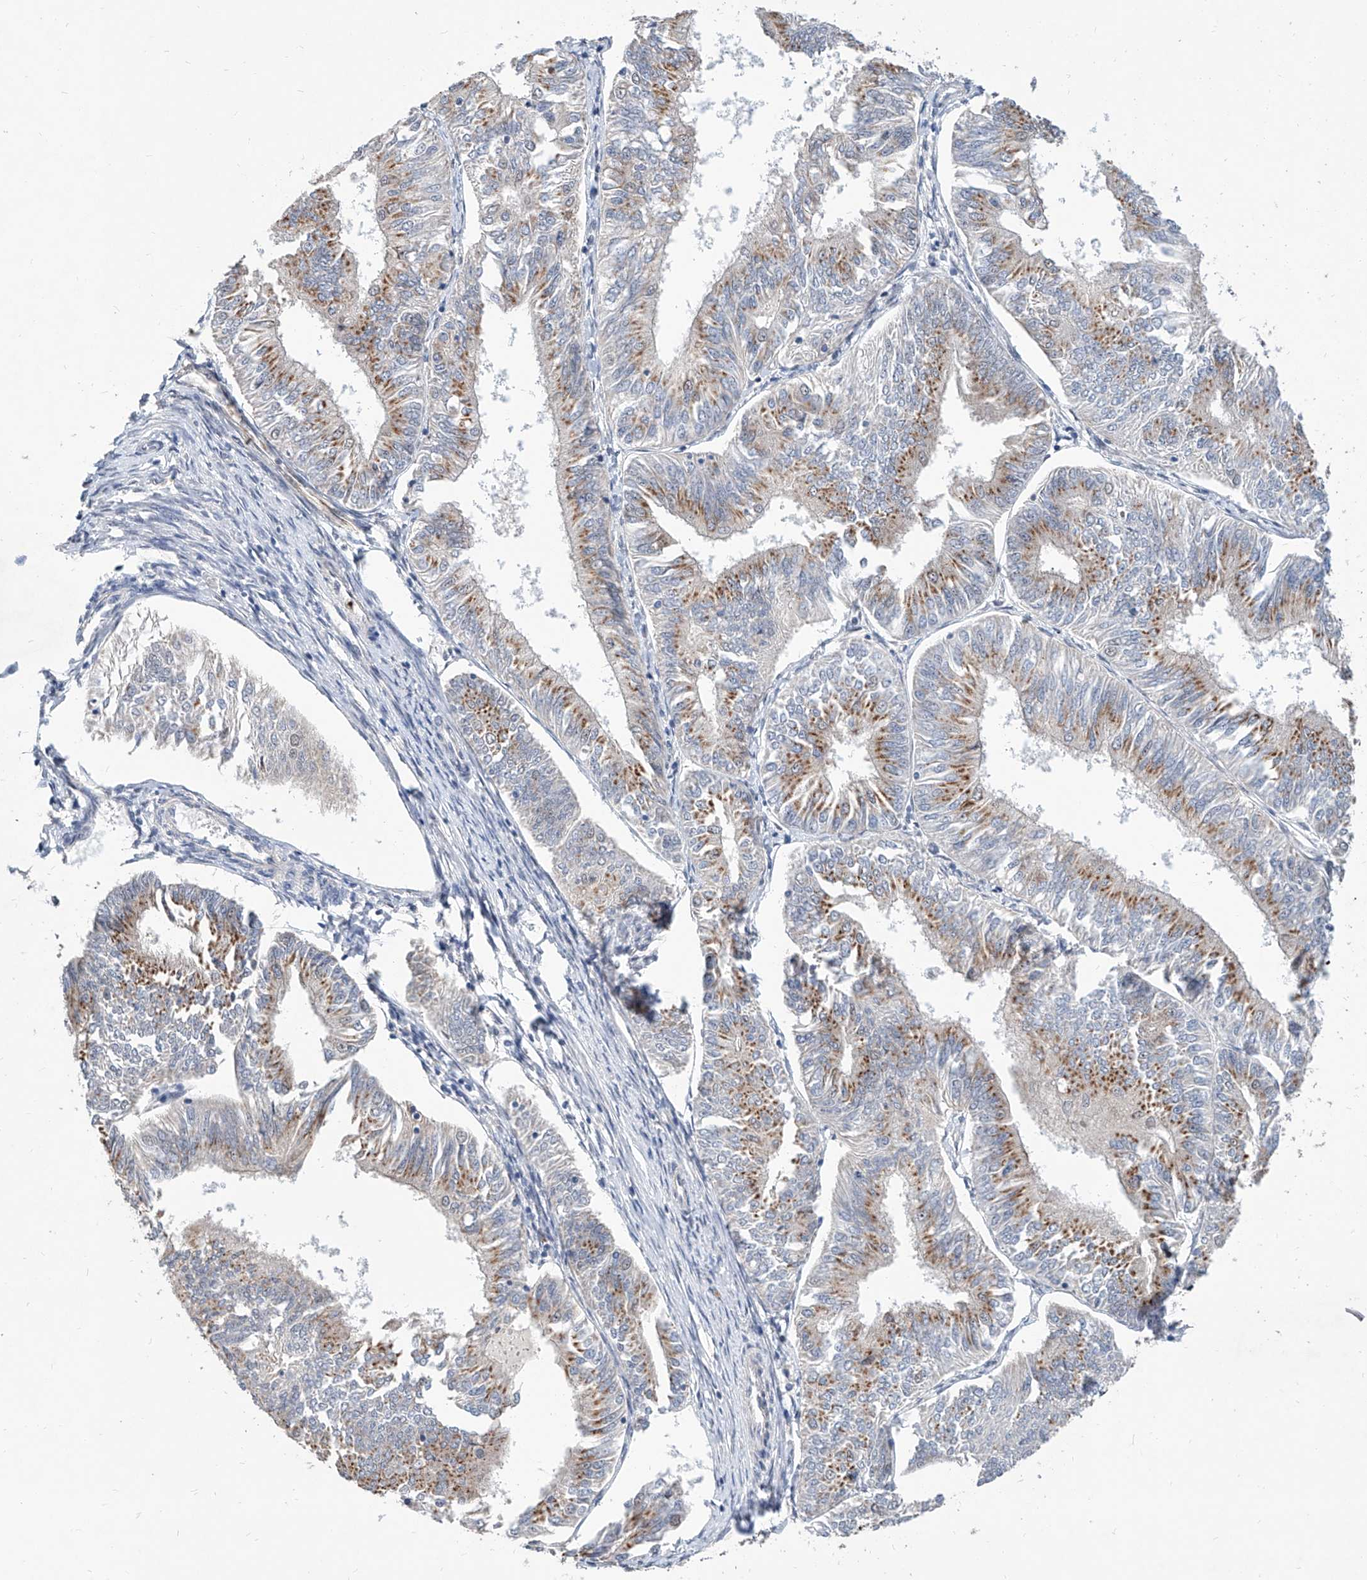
{"staining": {"intensity": "moderate", "quantity": "25%-75%", "location": "cytoplasmic/membranous"}, "tissue": "endometrial cancer", "cell_type": "Tumor cells", "image_type": "cancer", "snomed": [{"axis": "morphology", "description": "Adenocarcinoma, NOS"}, {"axis": "topography", "description": "Endometrium"}], "caption": "This photomicrograph displays immunohistochemistry (IHC) staining of endometrial cancer, with medium moderate cytoplasmic/membranous expression in approximately 25%-75% of tumor cells.", "gene": "MFSD4B", "patient": {"sex": "female", "age": 58}}